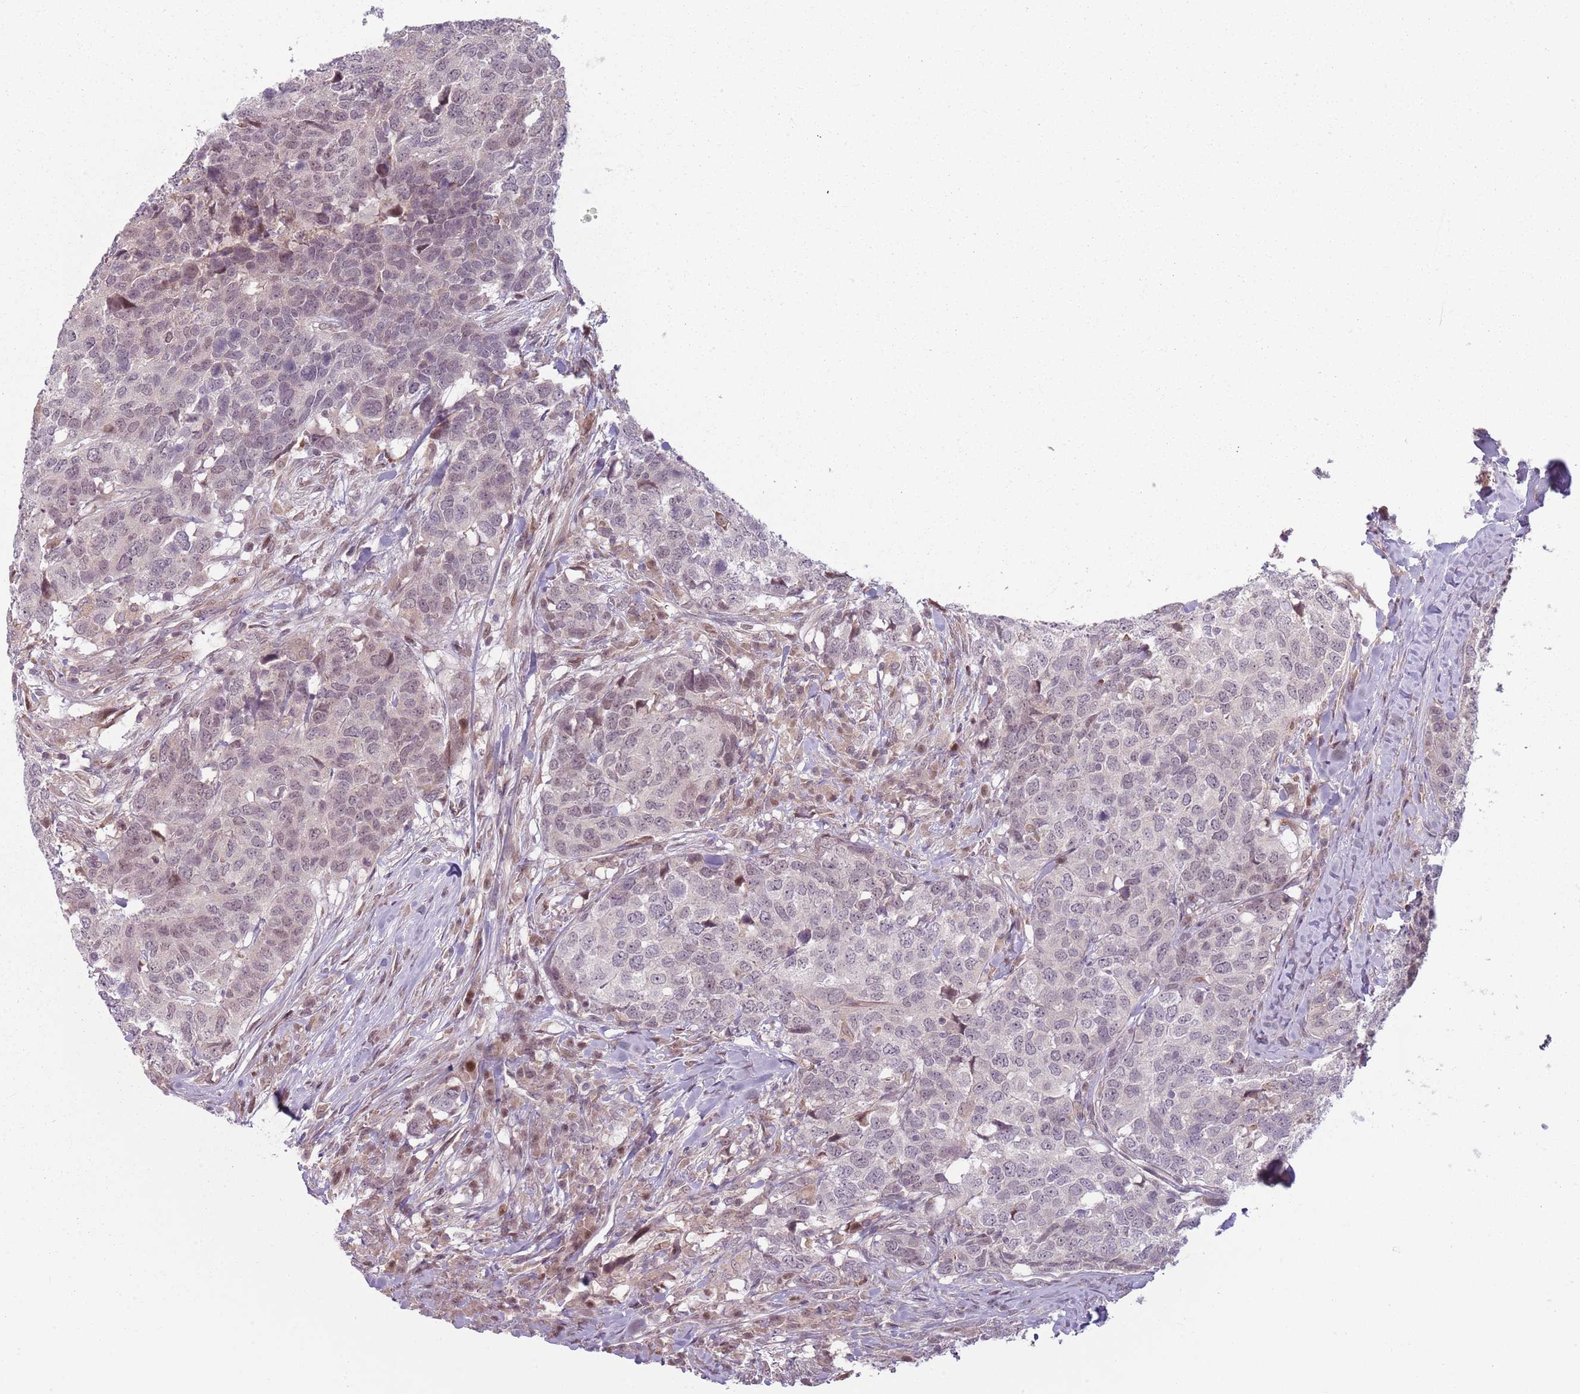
{"staining": {"intensity": "weak", "quantity": "<25%", "location": "nuclear"}, "tissue": "head and neck cancer", "cell_type": "Tumor cells", "image_type": "cancer", "snomed": [{"axis": "morphology", "description": "Normal tissue, NOS"}, {"axis": "morphology", "description": "Squamous cell carcinoma, NOS"}, {"axis": "topography", "description": "Skeletal muscle"}, {"axis": "topography", "description": "Vascular tissue"}, {"axis": "topography", "description": "Peripheral nerve tissue"}, {"axis": "topography", "description": "Head-Neck"}], "caption": "There is no significant staining in tumor cells of squamous cell carcinoma (head and neck). Brightfield microscopy of immunohistochemistry (IHC) stained with DAB (brown) and hematoxylin (blue), captured at high magnification.", "gene": "ADGRG1", "patient": {"sex": "male", "age": 66}}